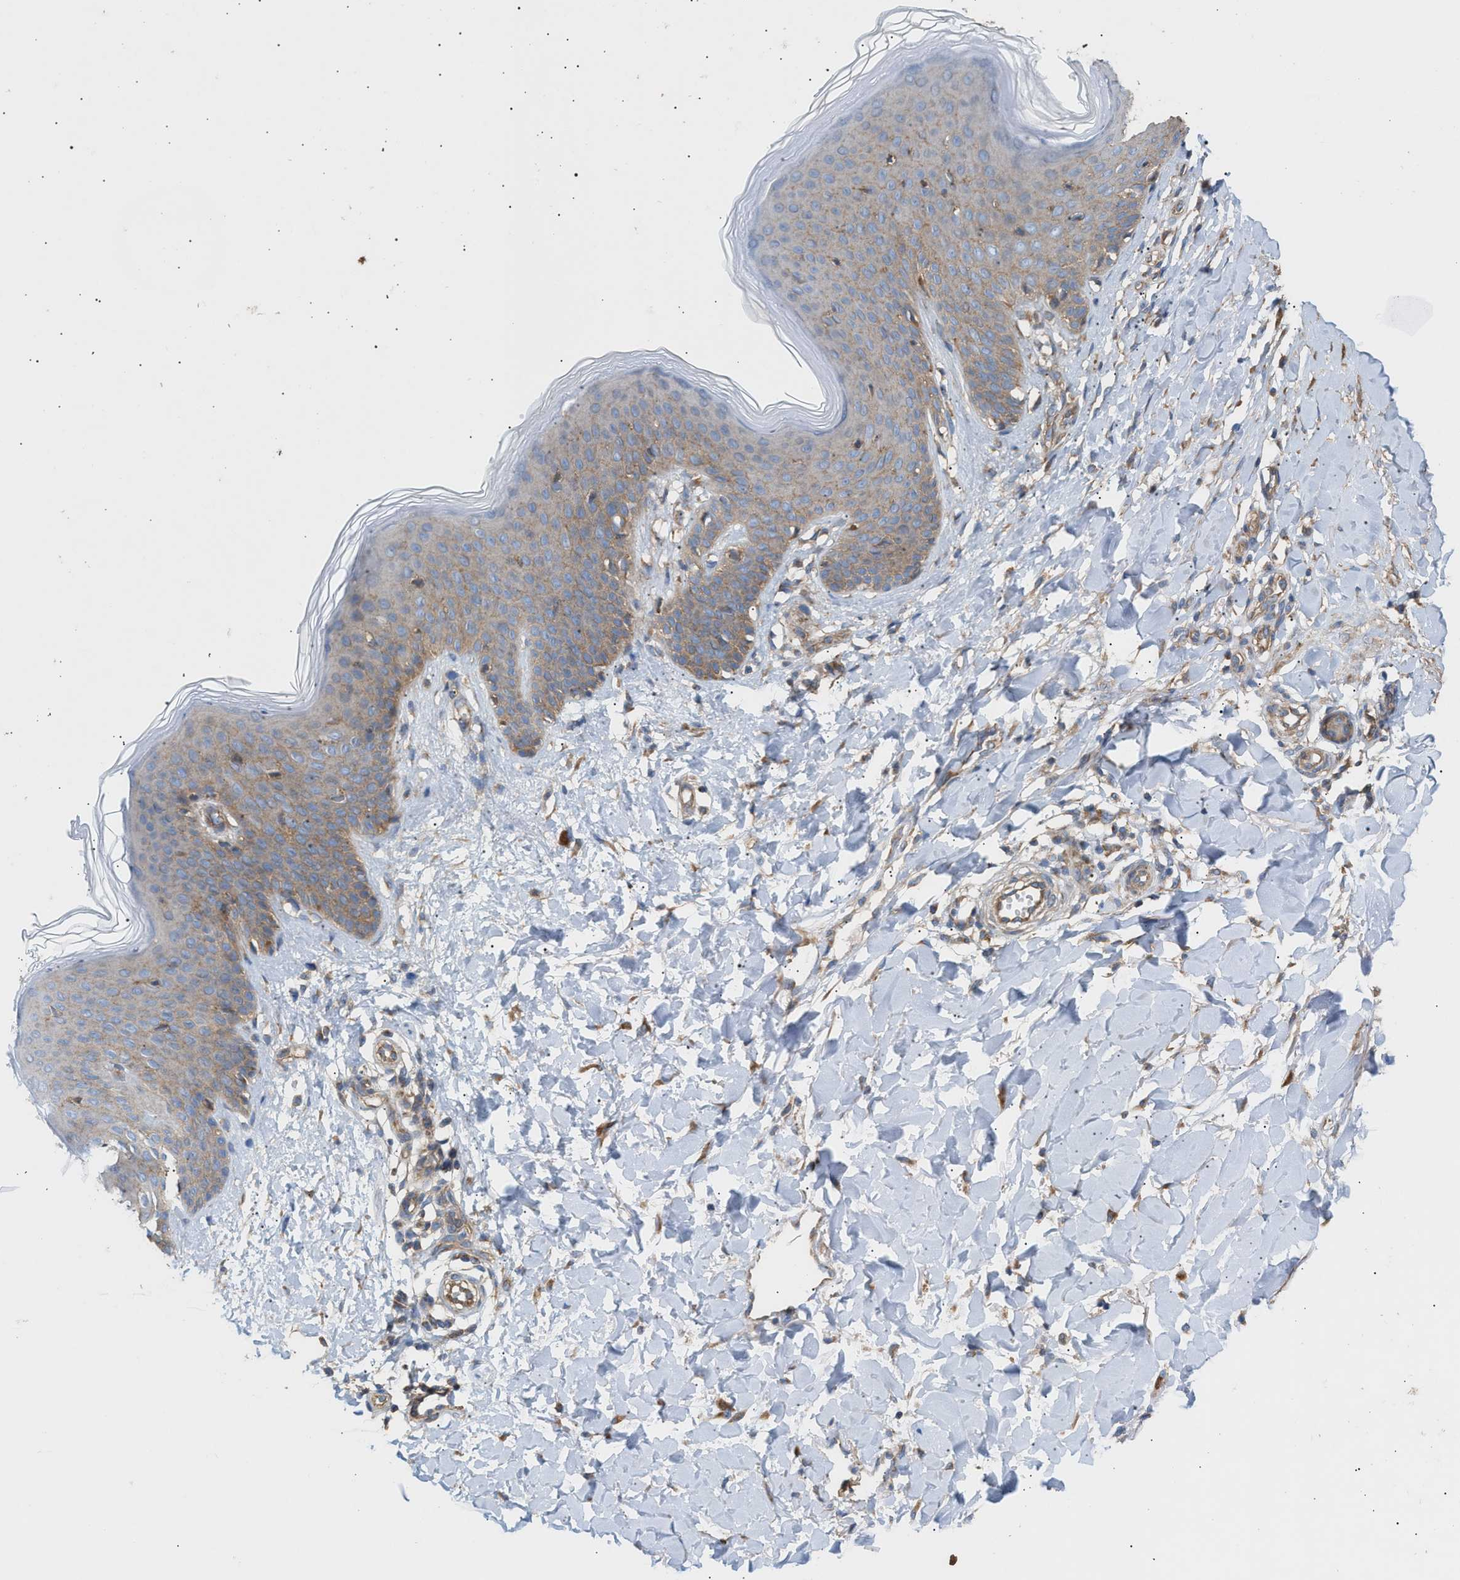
{"staining": {"intensity": "weak", "quantity": ">75%", "location": "cytoplasmic/membranous"}, "tissue": "skin", "cell_type": "Fibroblasts", "image_type": "normal", "snomed": [{"axis": "morphology", "description": "Normal tissue, NOS"}, {"axis": "topography", "description": "Skin"}], "caption": "The photomicrograph reveals immunohistochemical staining of unremarkable skin. There is weak cytoplasmic/membranous expression is identified in about >75% of fibroblasts. The staining was performed using DAB (3,3'-diaminobenzidine) to visualize the protein expression in brown, while the nuclei were stained in blue with hematoxylin (Magnification: 20x).", "gene": "OXSM", "patient": {"sex": "male", "age": 41}}